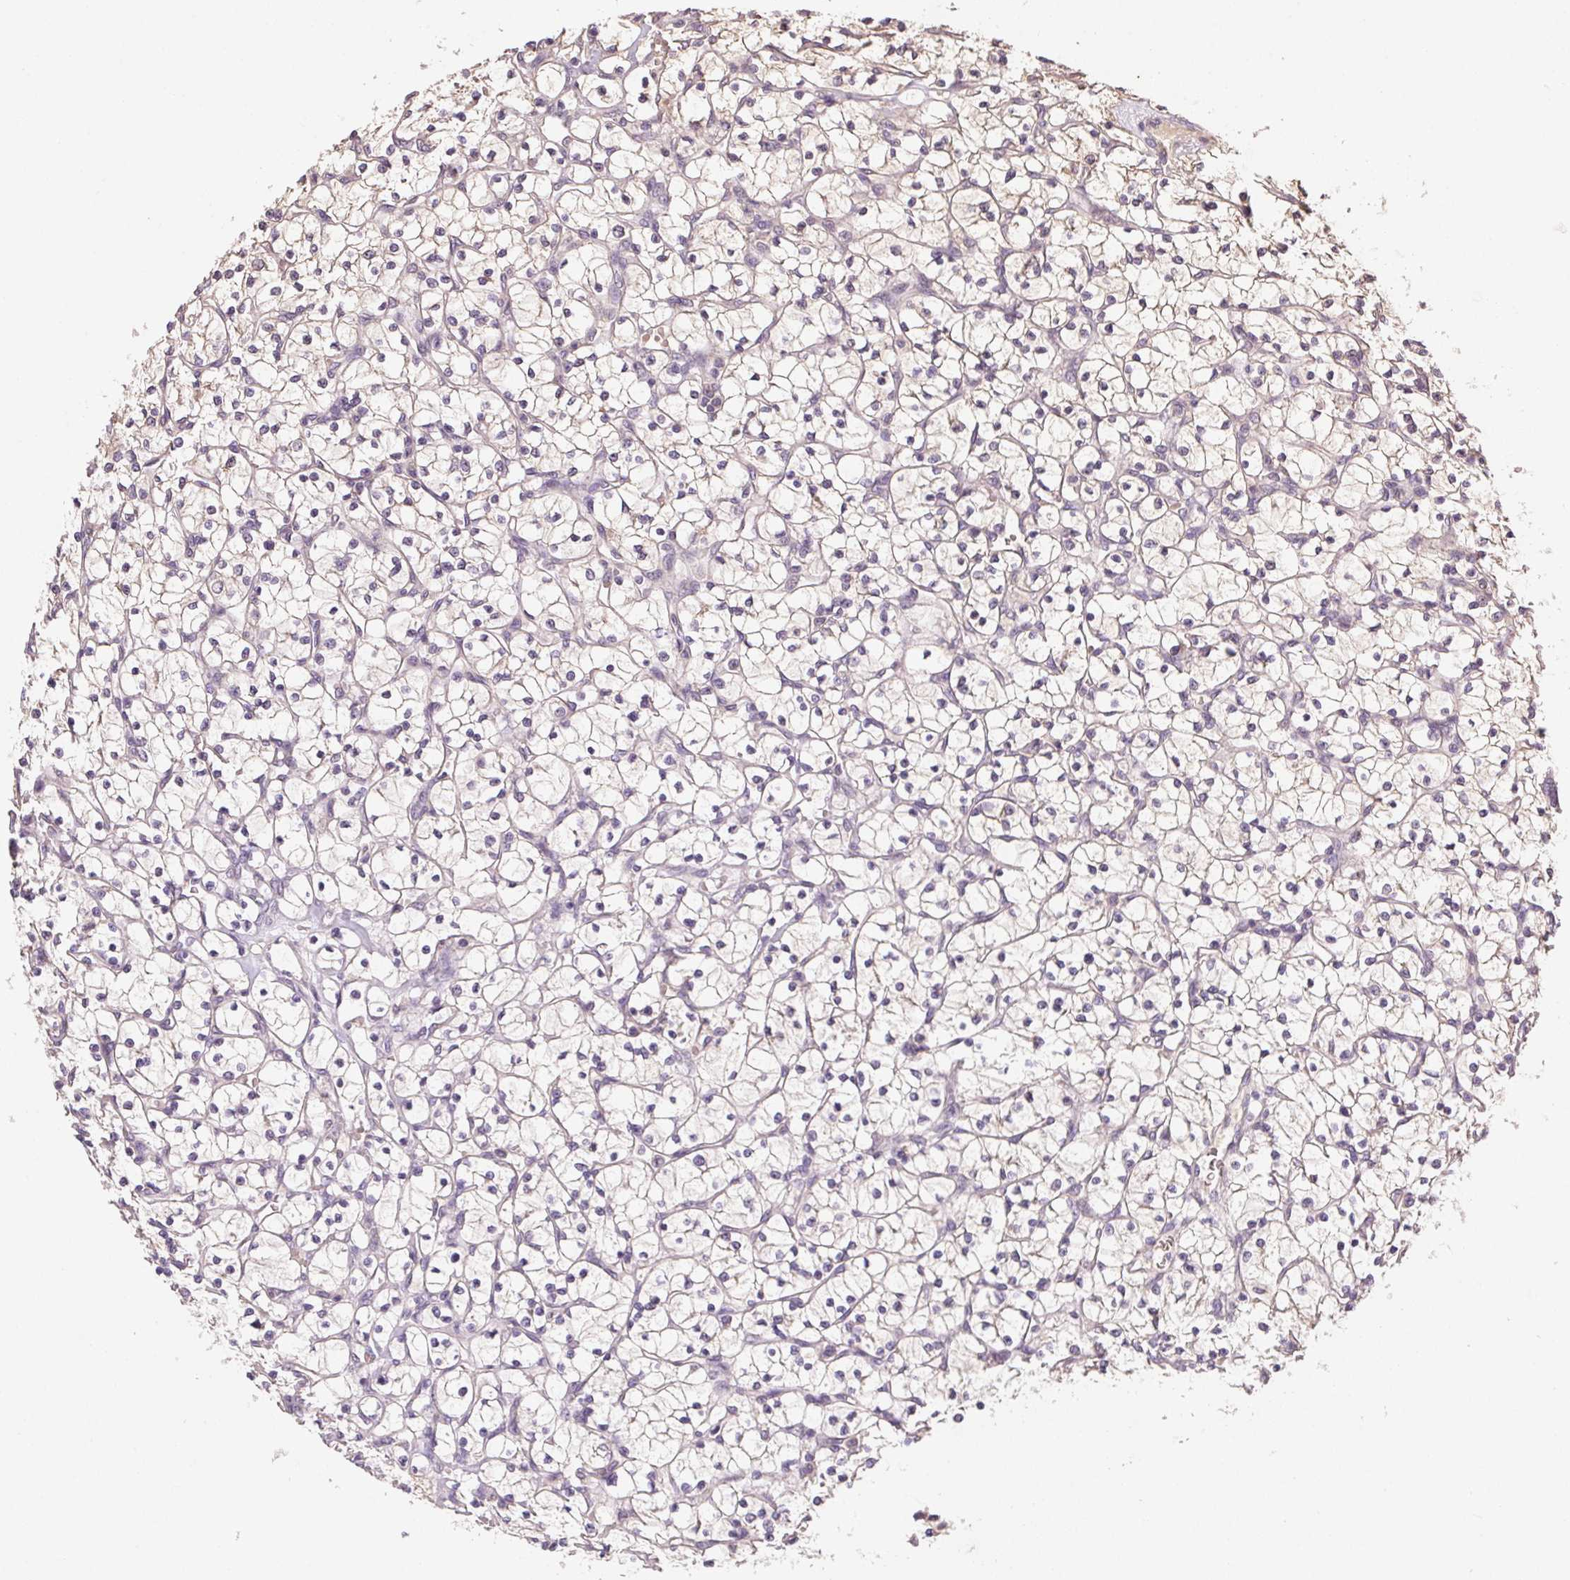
{"staining": {"intensity": "negative", "quantity": "none", "location": "none"}, "tissue": "renal cancer", "cell_type": "Tumor cells", "image_type": "cancer", "snomed": [{"axis": "morphology", "description": "Adenocarcinoma, NOS"}, {"axis": "topography", "description": "Kidney"}], "caption": "An image of human renal cancer (adenocarcinoma) is negative for staining in tumor cells.", "gene": "ALDH8A1", "patient": {"sex": "female", "age": 64}}